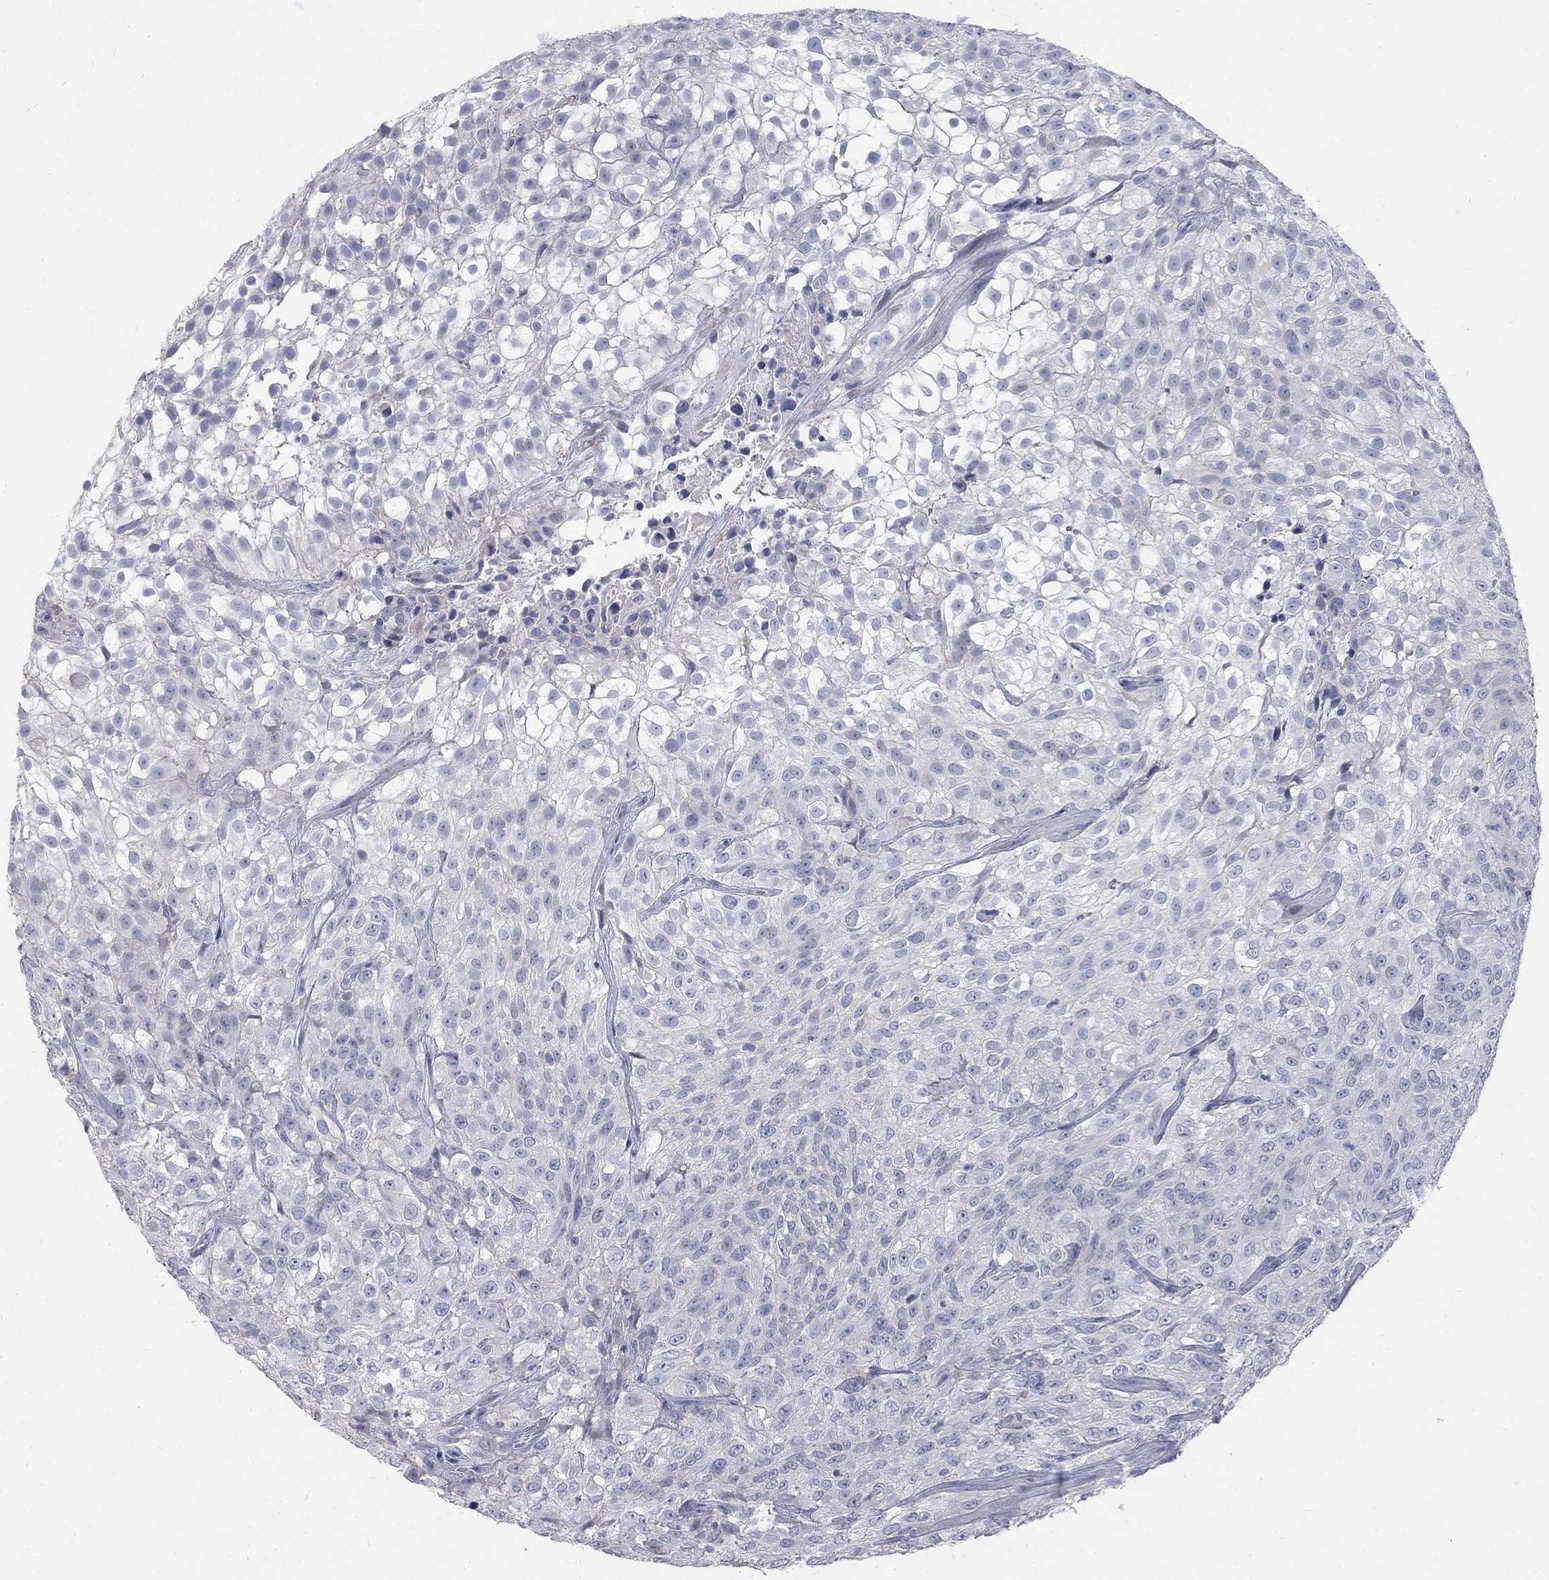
{"staining": {"intensity": "negative", "quantity": "none", "location": "none"}, "tissue": "urothelial cancer", "cell_type": "Tumor cells", "image_type": "cancer", "snomed": [{"axis": "morphology", "description": "Urothelial carcinoma, High grade"}, {"axis": "topography", "description": "Urinary bladder"}], "caption": "Photomicrograph shows no protein staining in tumor cells of urothelial cancer tissue.", "gene": "MAGEB6", "patient": {"sex": "male", "age": 56}}